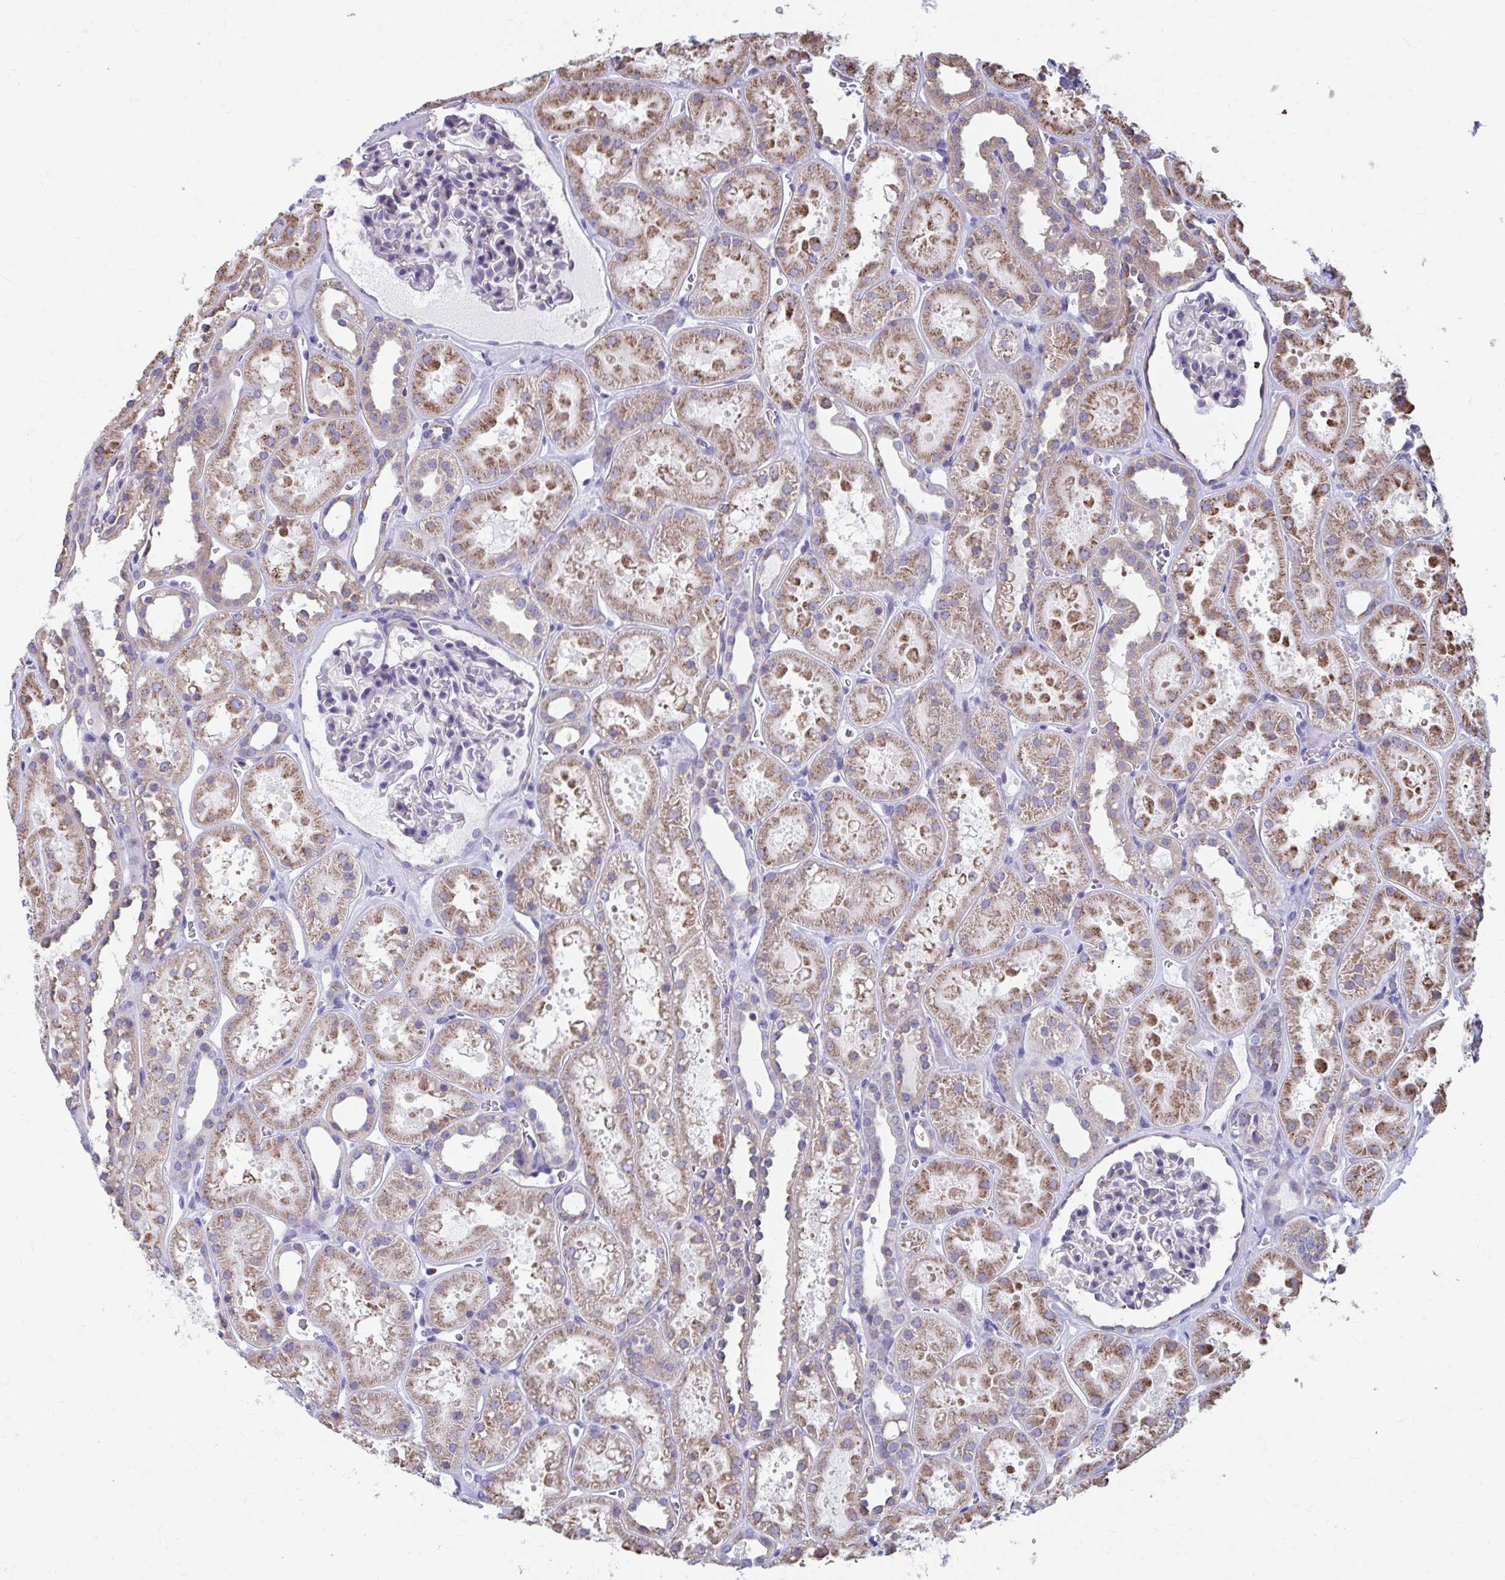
{"staining": {"intensity": "negative", "quantity": "none", "location": "none"}, "tissue": "kidney", "cell_type": "Cells in glomeruli", "image_type": "normal", "snomed": [{"axis": "morphology", "description": "Normal tissue, NOS"}, {"axis": "topography", "description": "Kidney"}], "caption": "DAB (3,3'-diaminobenzidine) immunohistochemical staining of normal kidney reveals no significant expression in cells in glomeruli. The staining is performed using DAB (3,3'-diaminobenzidine) brown chromogen with nuclei counter-stained in using hematoxylin.", "gene": "FKBP2", "patient": {"sex": "female", "age": 41}}